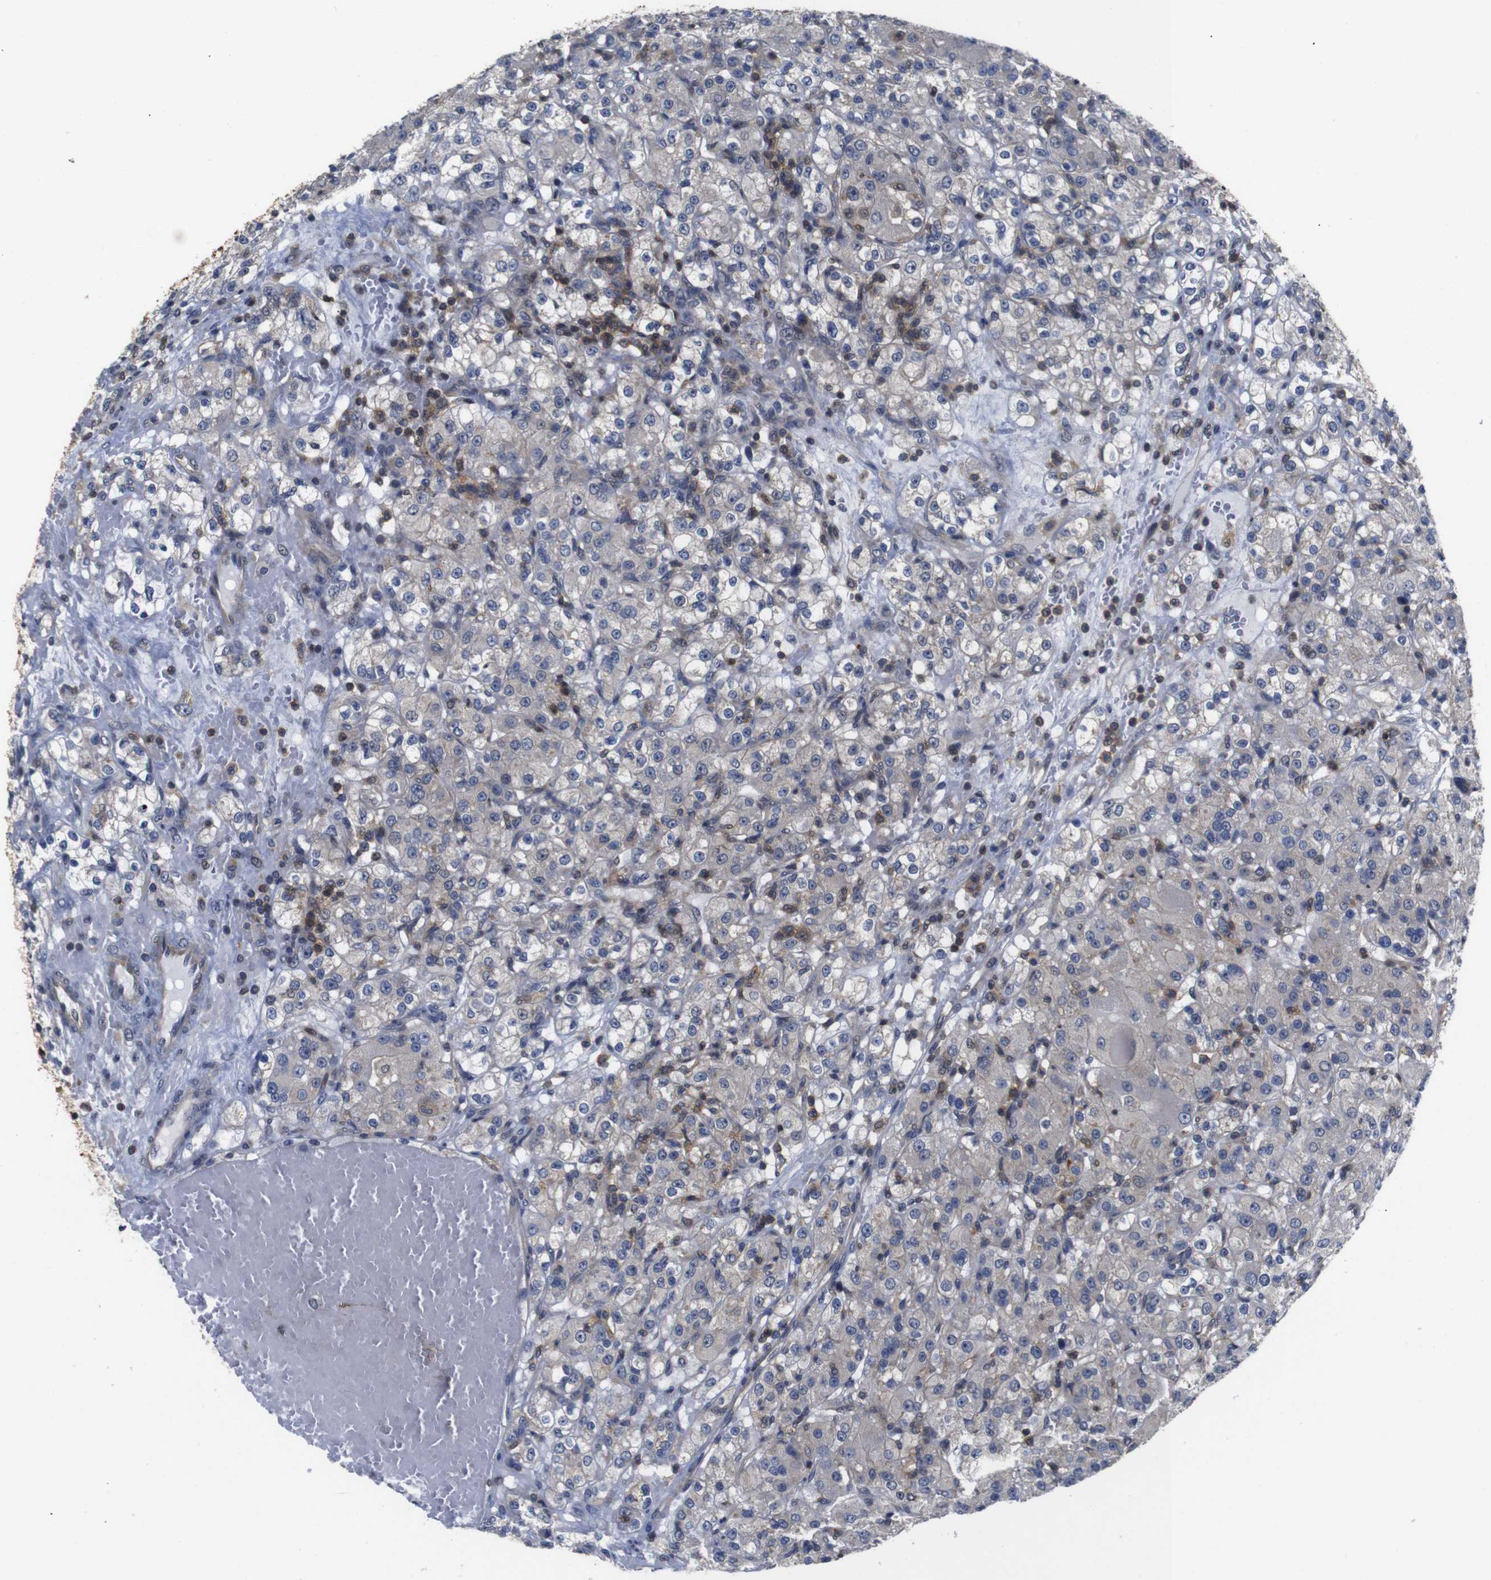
{"staining": {"intensity": "weak", "quantity": "<25%", "location": "cytoplasmic/membranous"}, "tissue": "renal cancer", "cell_type": "Tumor cells", "image_type": "cancer", "snomed": [{"axis": "morphology", "description": "Normal tissue, NOS"}, {"axis": "morphology", "description": "Adenocarcinoma, NOS"}, {"axis": "topography", "description": "Kidney"}], "caption": "This is an immunohistochemistry micrograph of renal adenocarcinoma. There is no staining in tumor cells.", "gene": "BRWD3", "patient": {"sex": "male", "age": 61}}